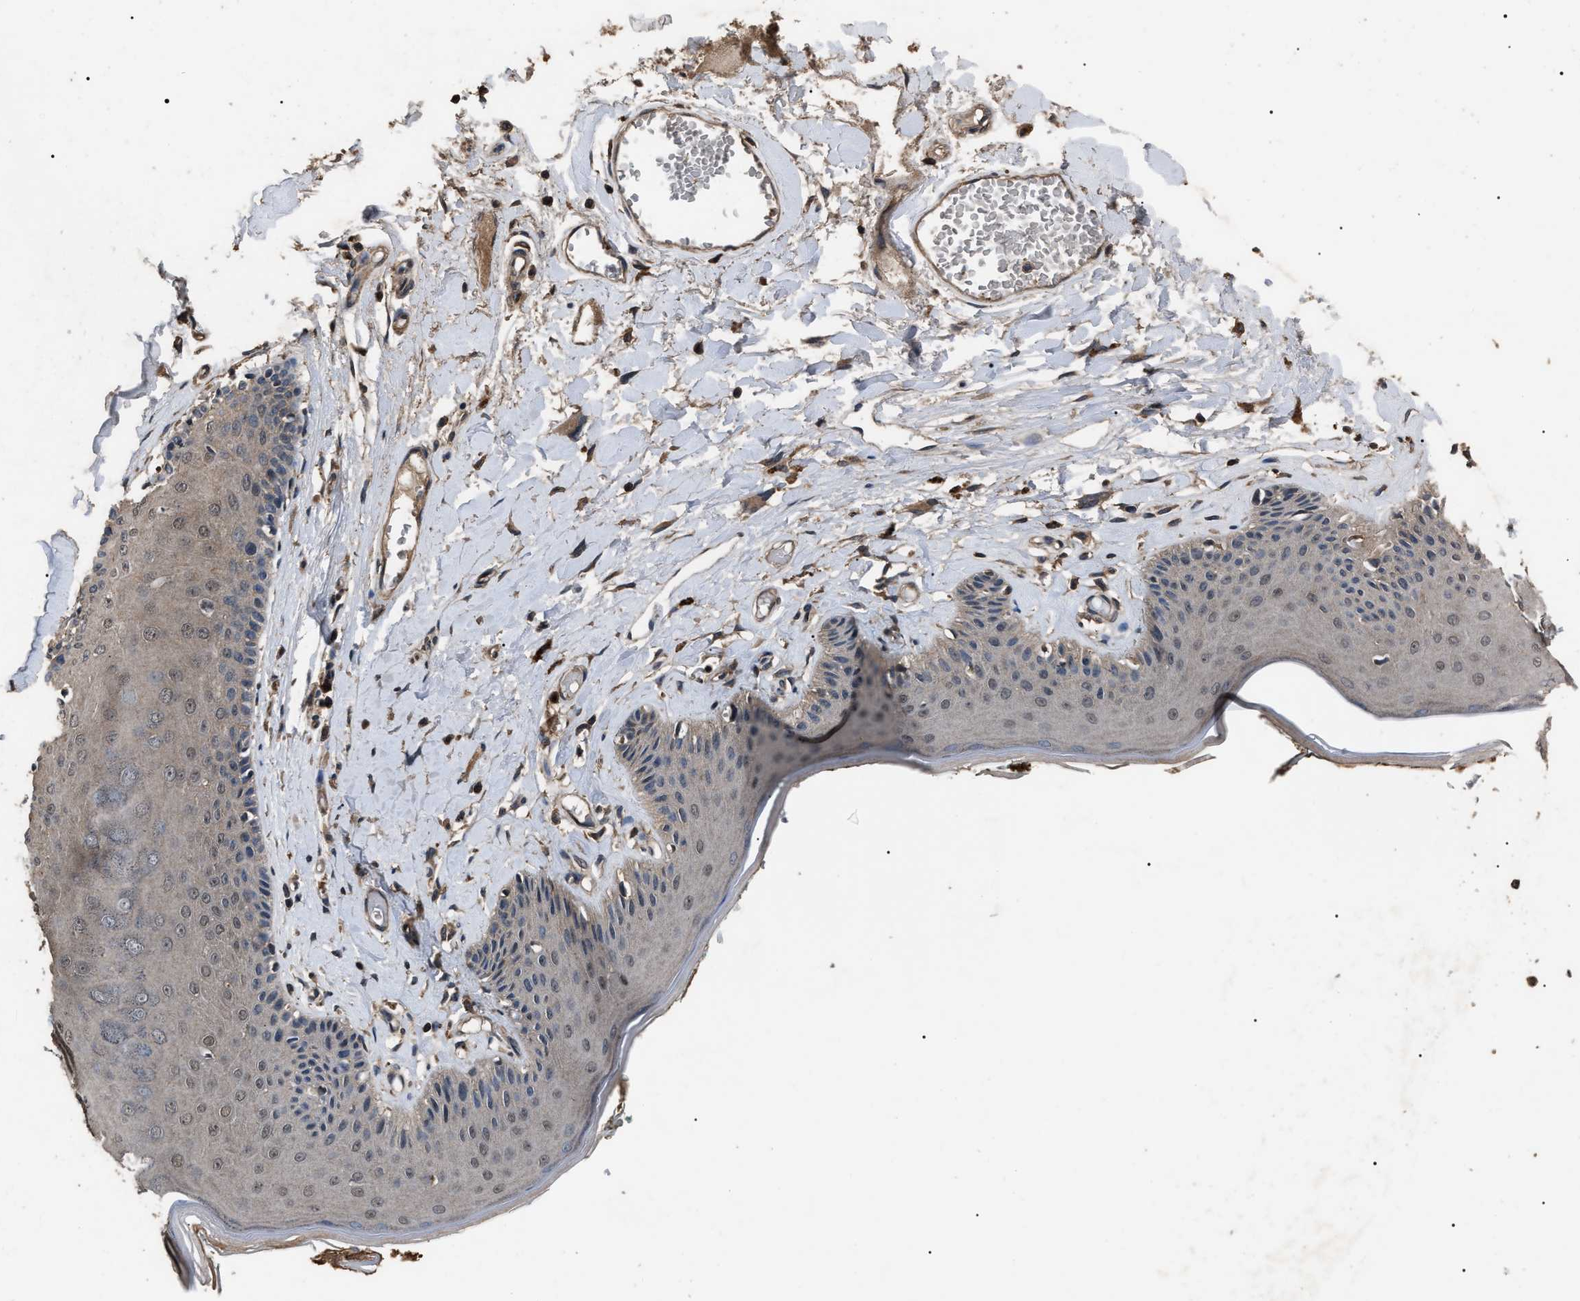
{"staining": {"intensity": "weak", "quantity": "25%-75%", "location": "cytoplasmic/membranous"}, "tissue": "skin", "cell_type": "Epidermal cells", "image_type": "normal", "snomed": [{"axis": "morphology", "description": "Normal tissue, NOS"}, {"axis": "topography", "description": "Vulva"}], "caption": "High-power microscopy captured an immunohistochemistry micrograph of unremarkable skin, revealing weak cytoplasmic/membranous expression in about 25%-75% of epidermal cells. The staining was performed using DAB to visualize the protein expression in brown, while the nuclei were stained in blue with hematoxylin (Magnification: 20x).", "gene": "RNF216", "patient": {"sex": "female", "age": 73}}